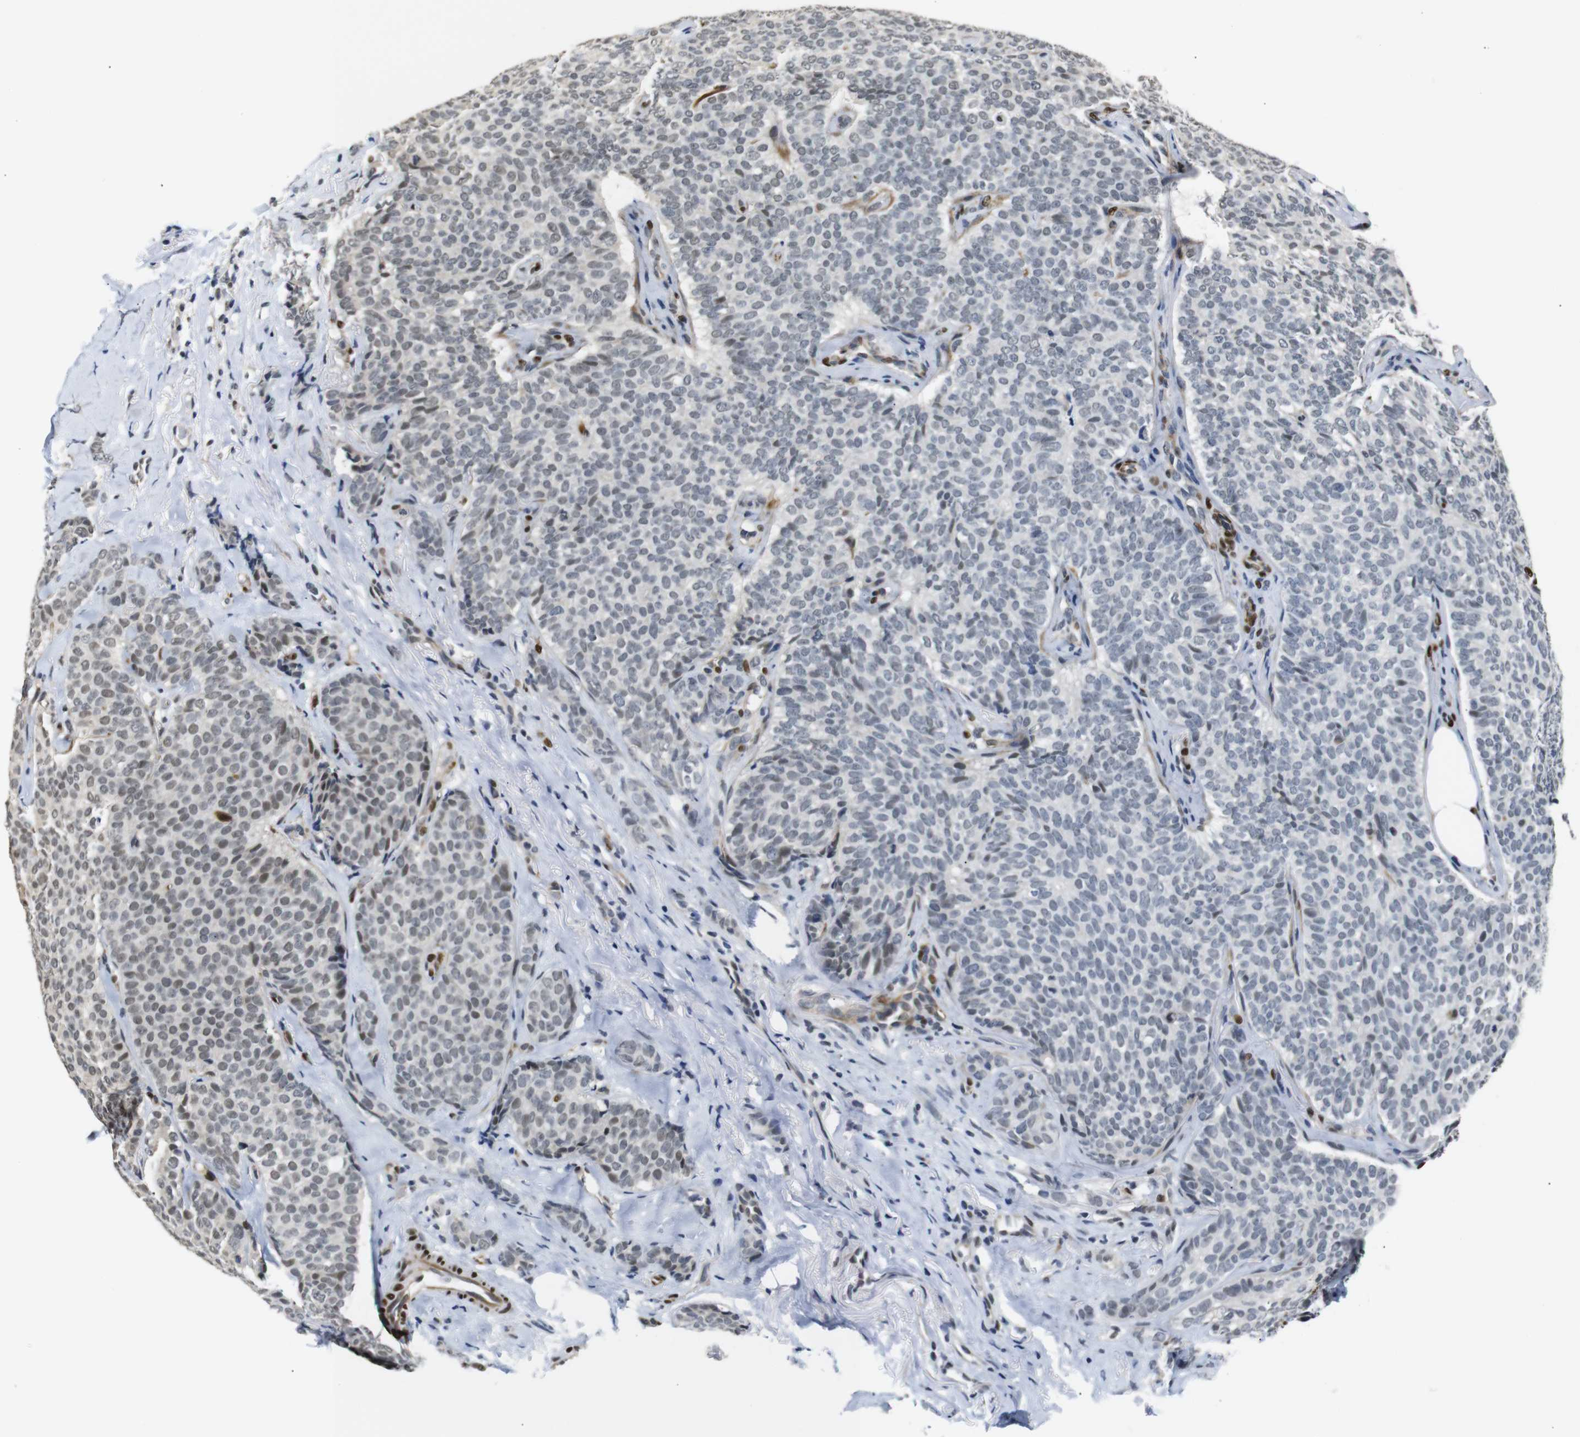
{"staining": {"intensity": "moderate", "quantity": "25%-75%", "location": "cytoplasmic/membranous,nuclear"}, "tissue": "breast cancer", "cell_type": "Tumor cells", "image_type": "cancer", "snomed": [{"axis": "morphology", "description": "Lobular carcinoma"}, {"axis": "topography", "description": "Skin"}, {"axis": "topography", "description": "Breast"}], "caption": "Approximately 25%-75% of tumor cells in breast lobular carcinoma exhibit moderate cytoplasmic/membranous and nuclear protein expression as visualized by brown immunohistochemical staining.", "gene": "TBX2", "patient": {"sex": "female", "age": 46}}